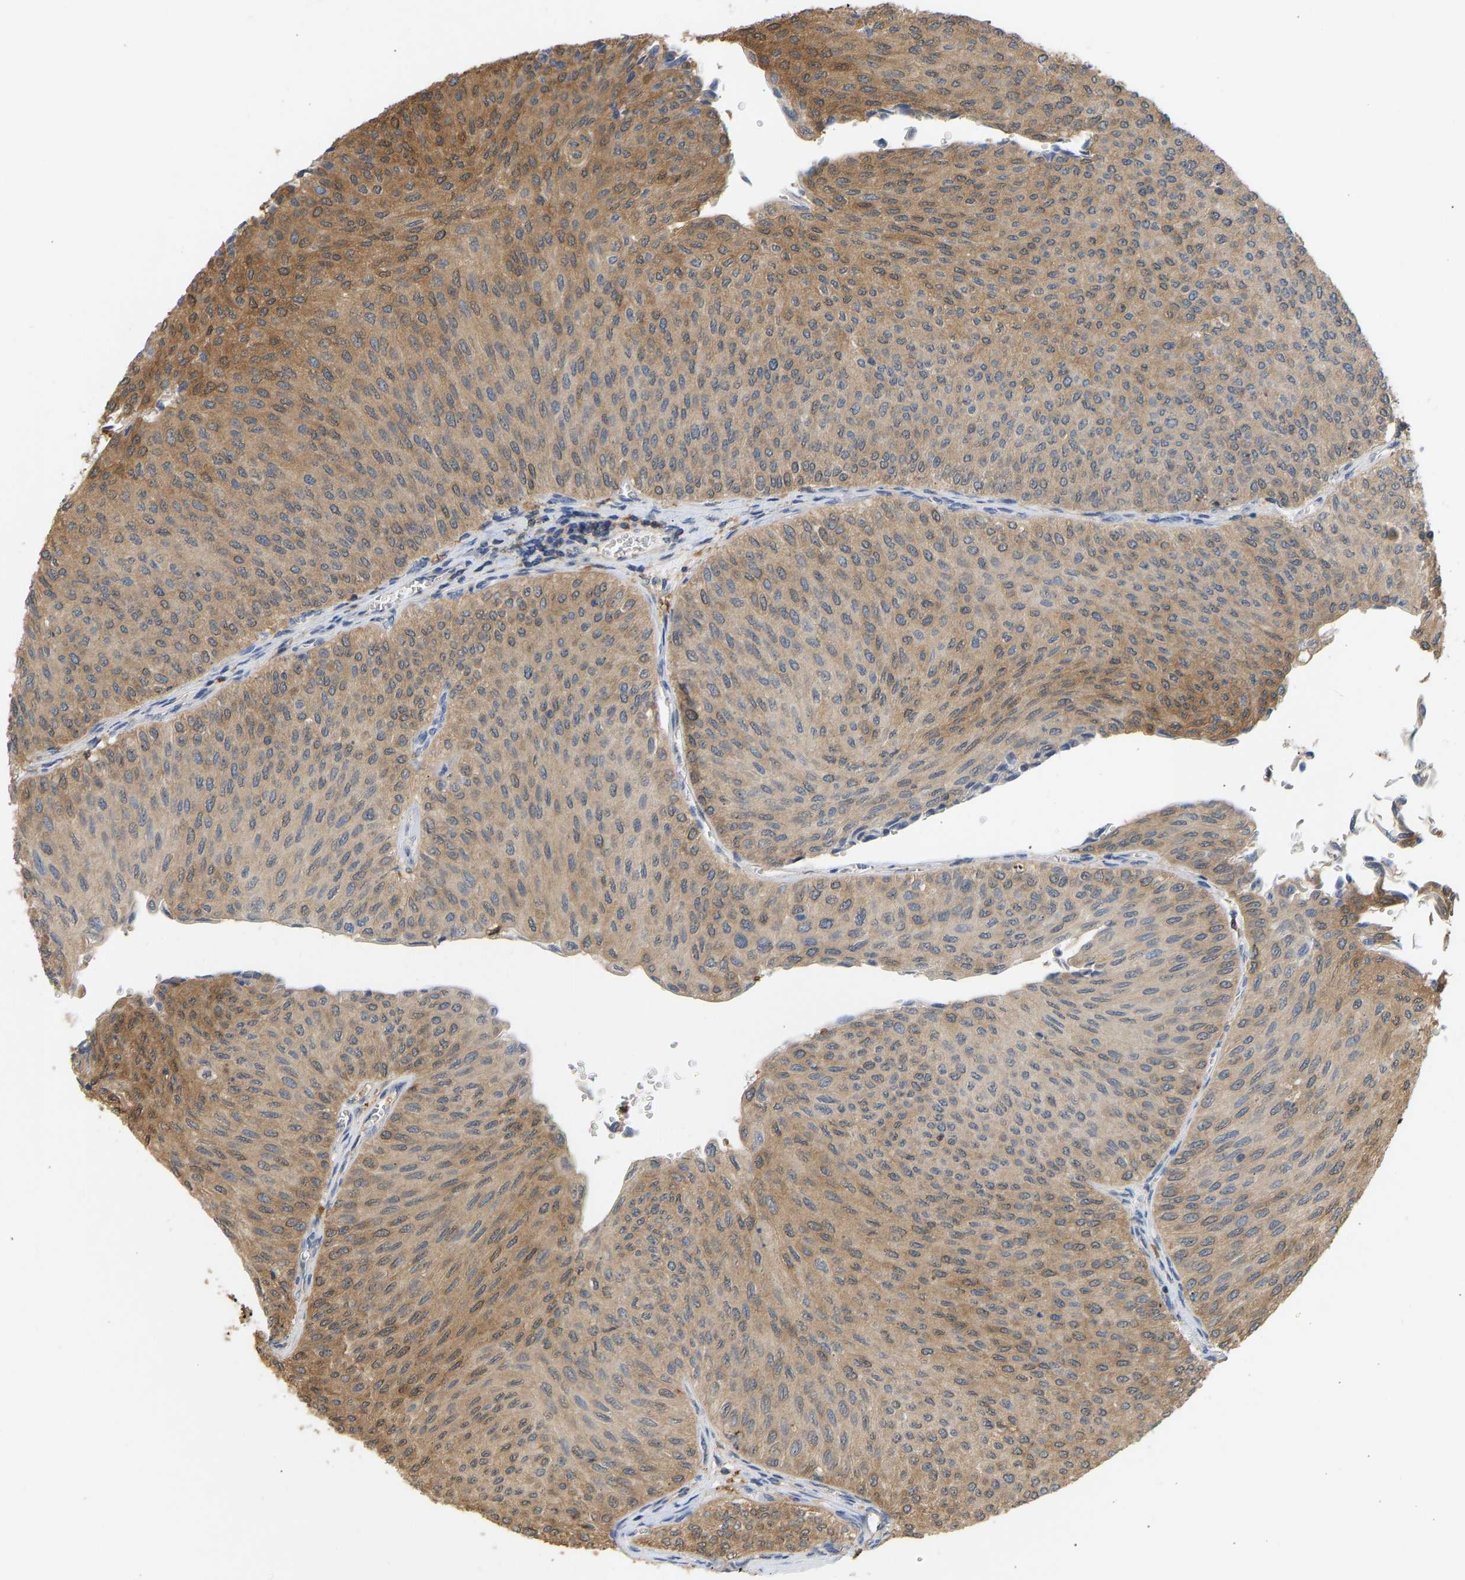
{"staining": {"intensity": "moderate", "quantity": ">75%", "location": "cytoplasmic/membranous"}, "tissue": "urothelial cancer", "cell_type": "Tumor cells", "image_type": "cancer", "snomed": [{"axis": "morphology", "description": "Urothelial carcinoma, Low grade"}, {"axis": "topography", "description": "Urinary bladder"}], "caption": "Urothelial cancer tissue reveals moderate cytoplasmic/membranous positivity in about >75% of tumor cells, visualized by immunohistochemistry. (IHC, brightfield microscopy, high magnification).", "gene": "ENO1", "patient": {"sex": "male", "age": 78}}